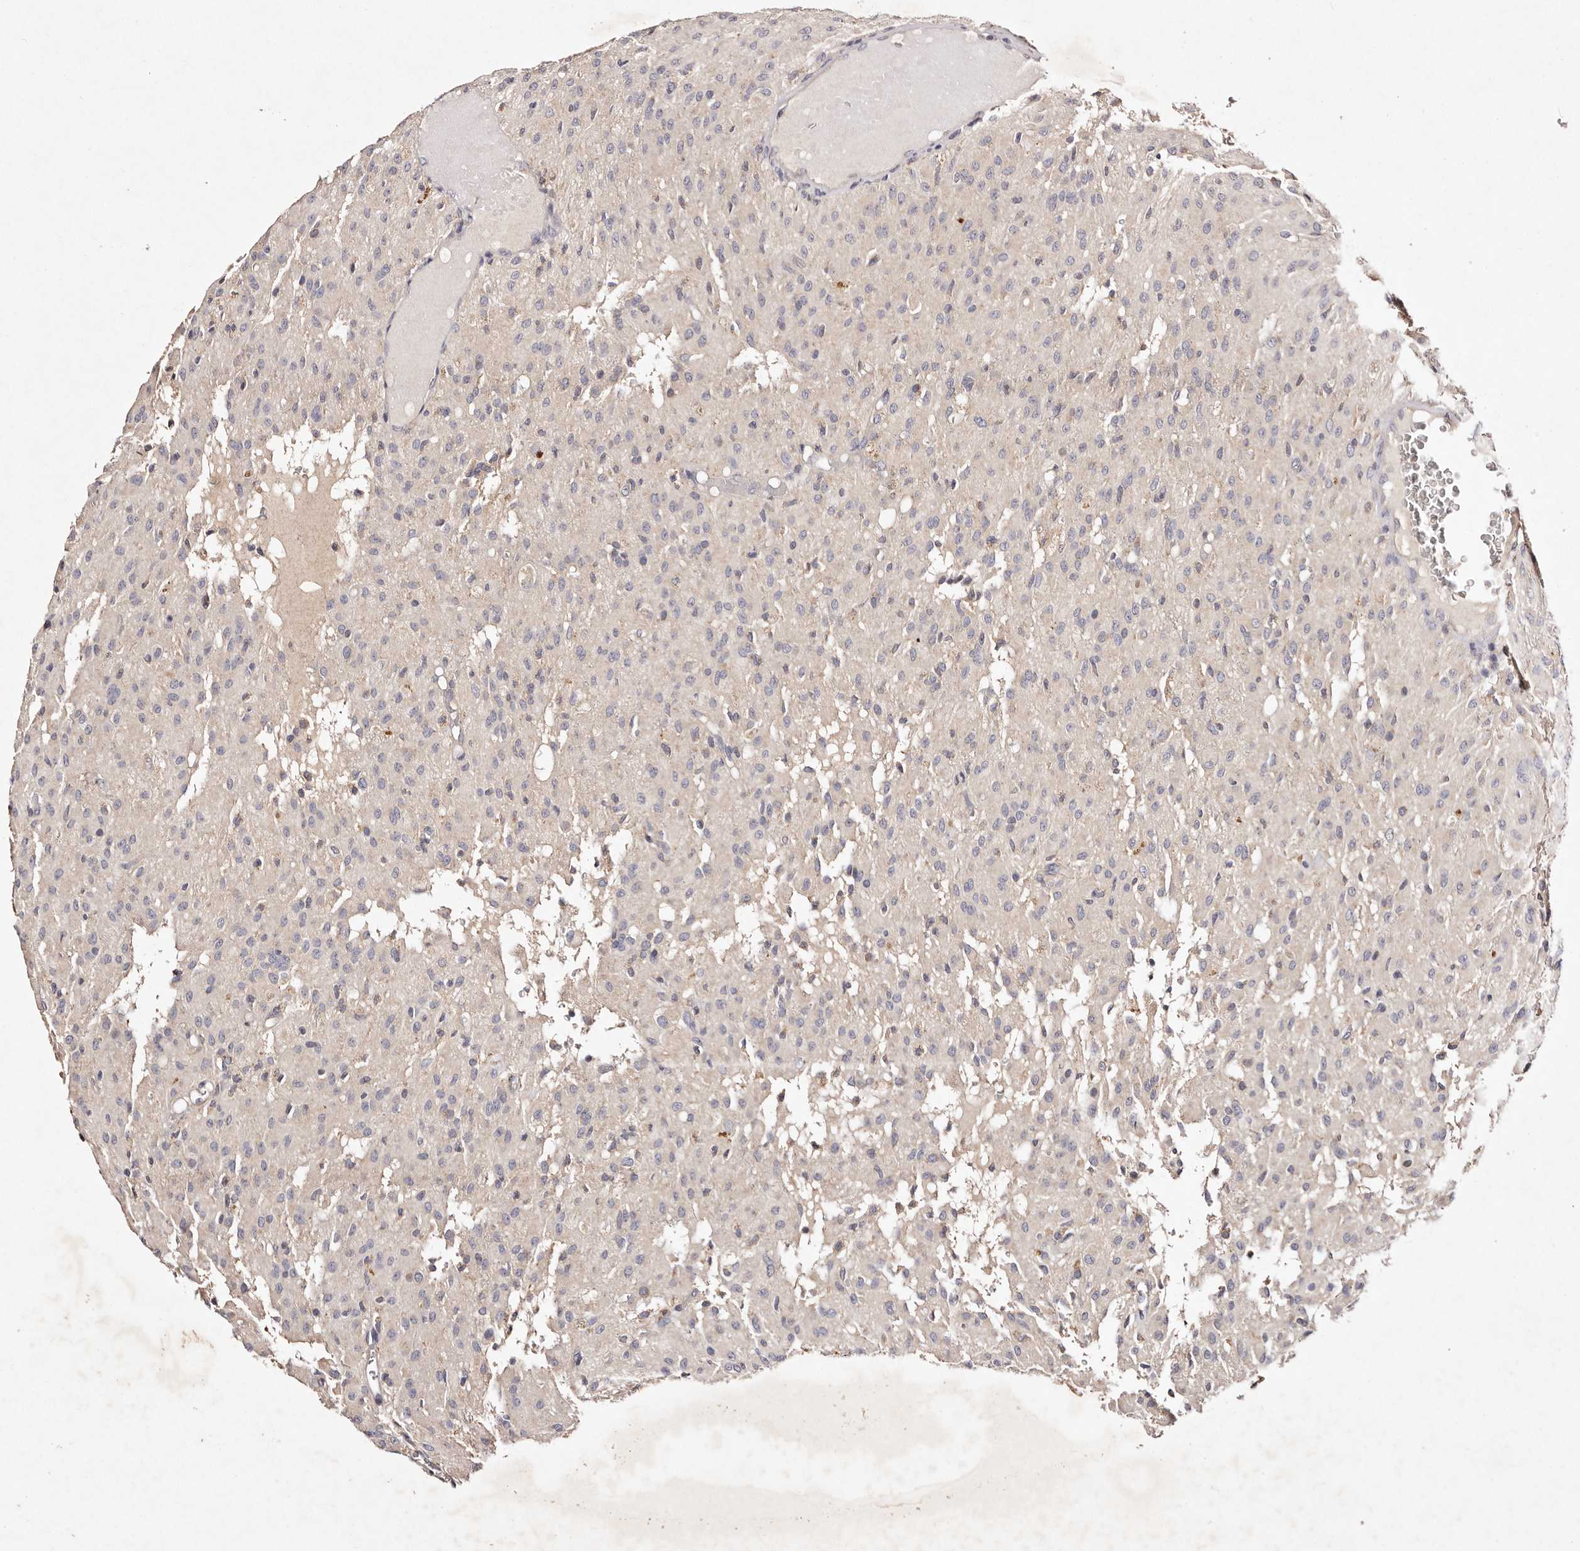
{"staining": {"intensity": "negative", "quantity": "none", "location": "none"}, "tissue": "glioma", "cell_type": "Tumor cells", "image_type": "cancer", "snomed": [{"axis": "morphology", "description": "Glioma, malignant, High grade"}, {"axis": "topography", "description": "Brain"}], "caption": "The immunohistochemistry photomicrograph has no significant expression in tumor cells of glioma tissue.", "gene": "TSC2", "patient": {"sex": "female", "age": 59}}